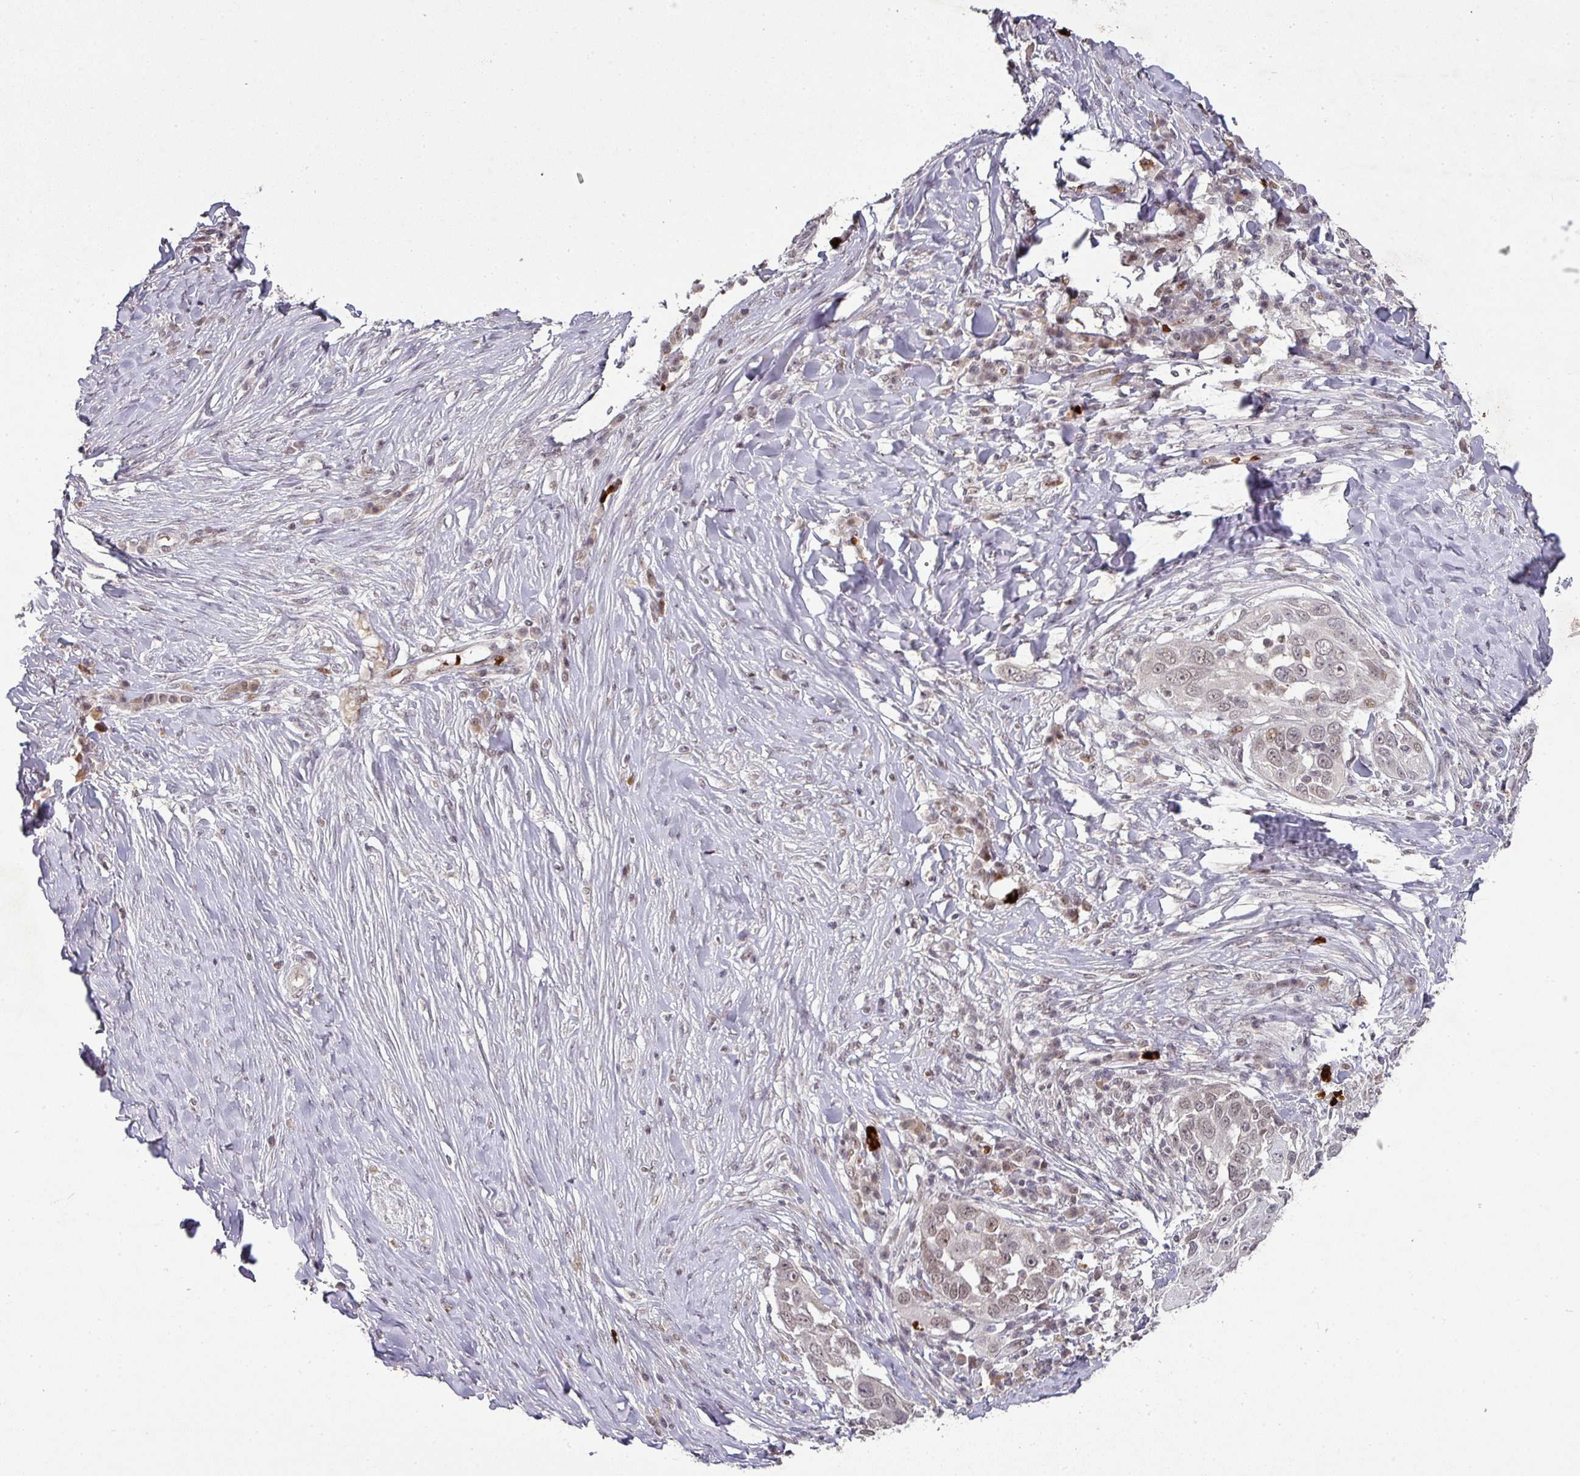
{"staining": {"intensity": "moderate", "quantity": "<25%", "location": "nuclear"}, "tissue": "skin cancer", "cell_type": "Tumor cells", "image_type": "cancer", "snomed": [{"axis": "morphology", "description": "Squamous cell carcinoma, NOS"}, {"axis": "topography", "description": "Skin"}], "caption": "A brown stain highlights moderate nuclear staining of a protein in skin squamous cell carcinoma tumor cells. (DAB (3,3'-diaminobenzidine) = brown stain, brightfield microscopy at high magnification).", "gene": "NEIL1", "patient": {"sex": "female", "age": 44}}